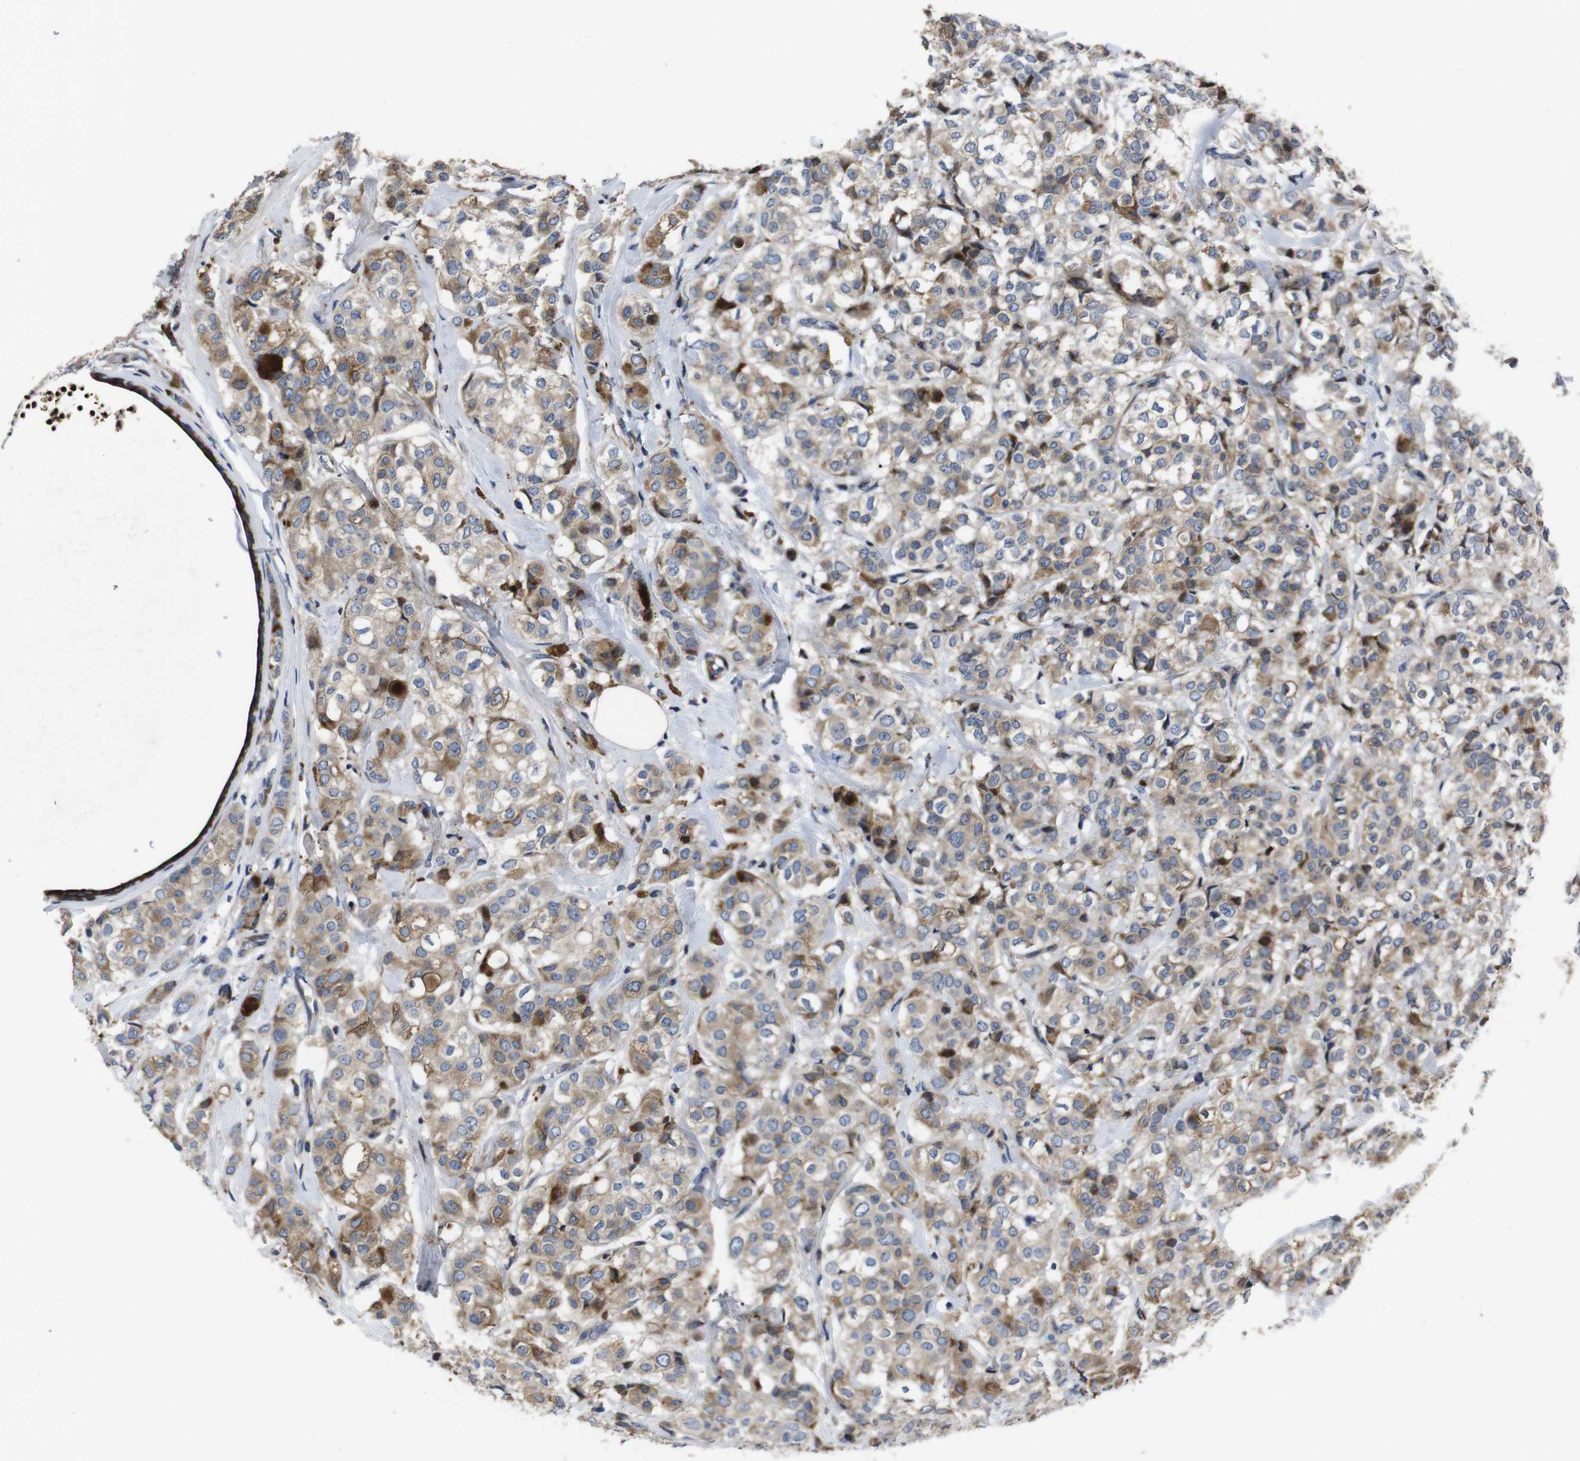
{"staining": {"intensity": "moderate", "quantity": "25%-75%", "location": "cytoplasmic/membranous"}, "tissue": "breast cancer", "cell_type": "Tumor cells", "image_type": "cancer", "snomed": [{"axis": "morphology", "description": "Lobular carcinoma"}, {"axis": "topography", "description": "Breast"}], "caption": "Moderate cytoplasmic/membranous protein positivity is present in about 25%-75% of tumor cells in breast cancer (lobular carcinoma). The staining was performed using DAB, with brown indicating positive protein expression. Nuclei are stained blue with hematoxylin.", "gene": "SMYD3", "patient": {"sex": "female", "age": 60}}